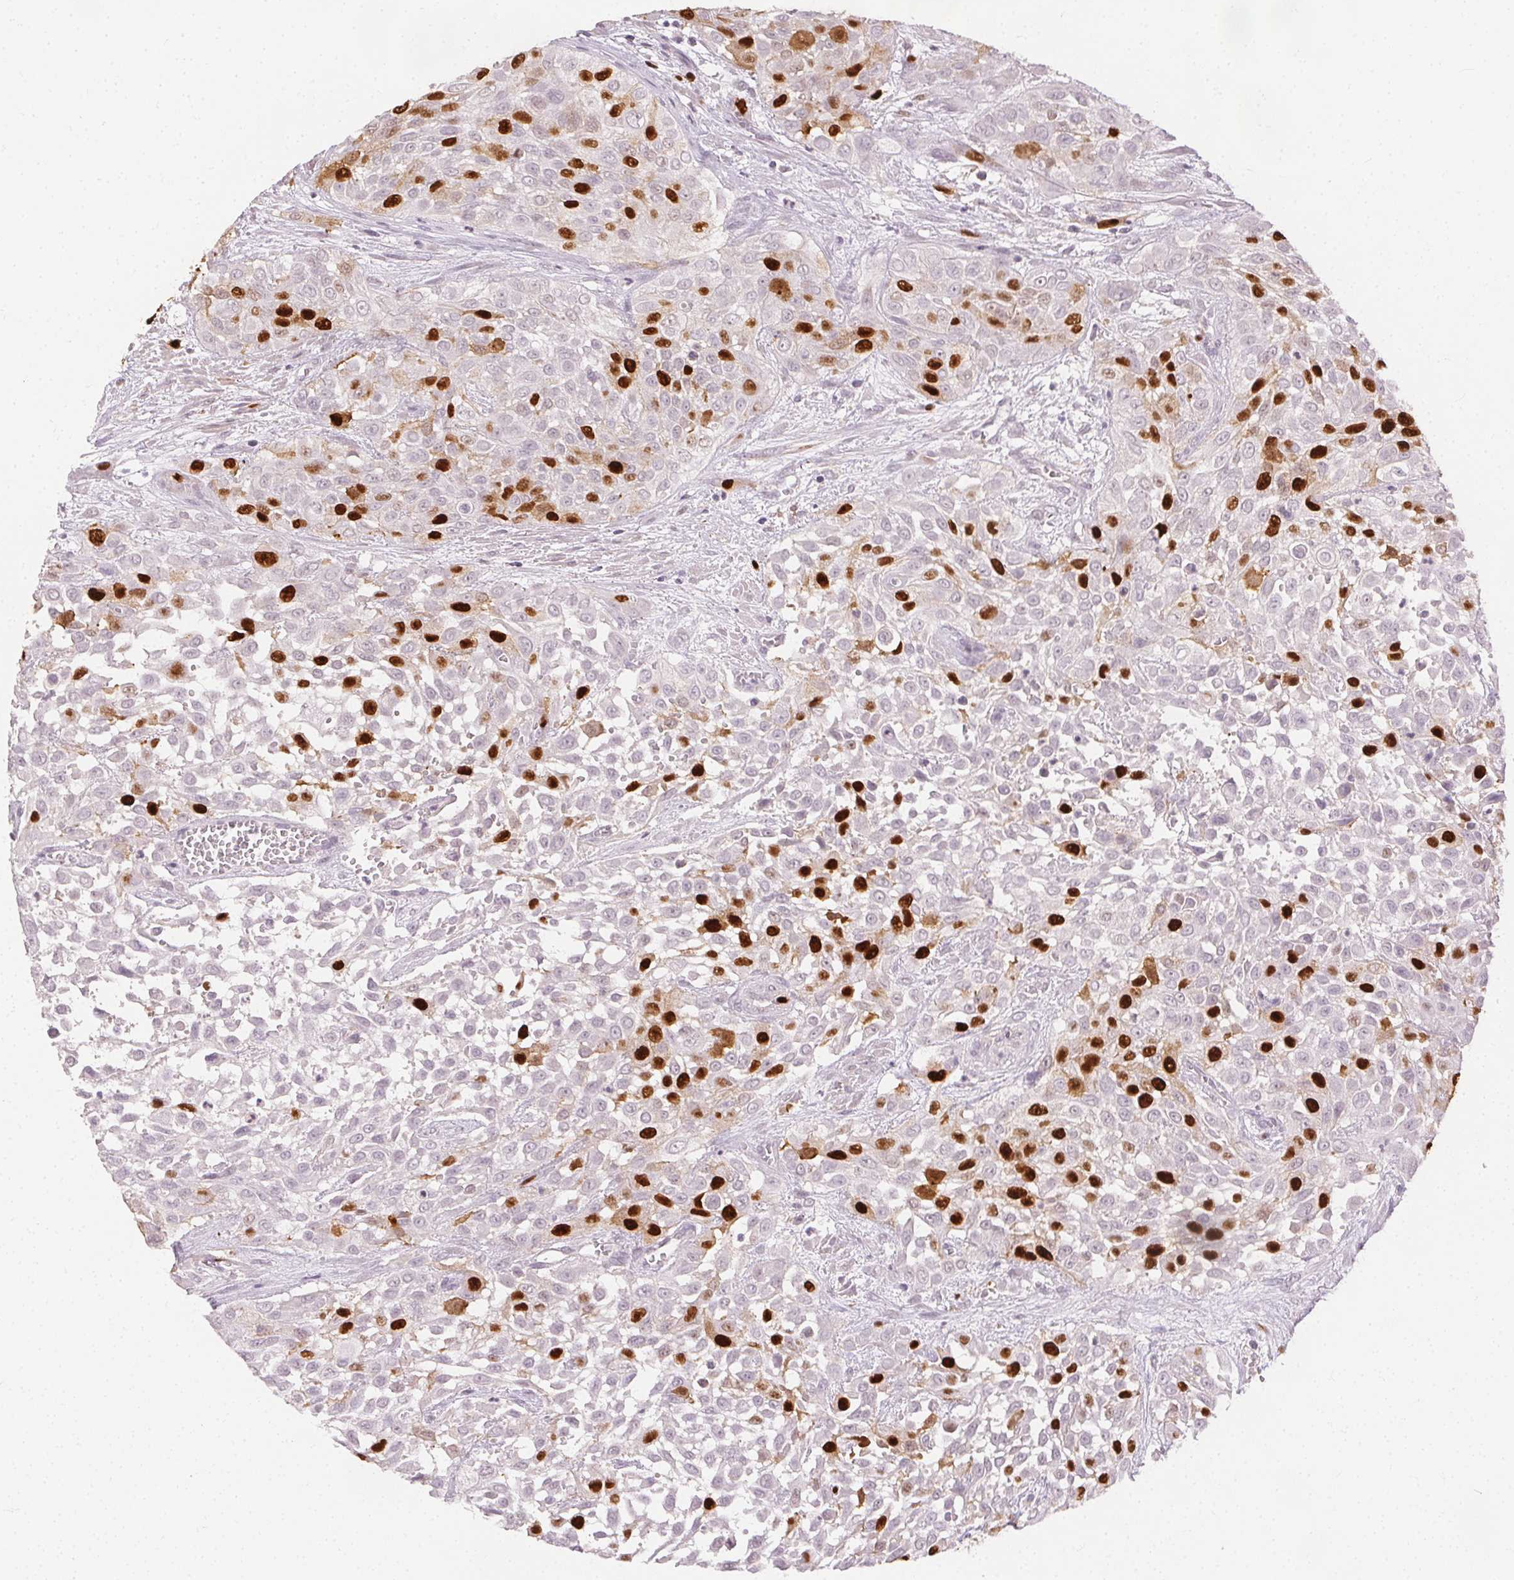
{"staining": {"intensity": "strong", "quantity": "<25%", "location": "nuclear"}, "tissue": "urothelial cancer", "cell_type": "Tumor cells", "image_type": "cancer", "snomed": [{"axis": "morphology", "description": "Urothelial carcinoma, High grade"}, {"axis": "topography", "description": "Urinary bladder"}], "caption": "Tumor cells demonstrate strong nuclear expression in about <25% of cells in high-grade urothelial carcinoma. The protein of interest is shown in brown color, while the nuclei are stained blue.", "gene": "ANLN", "patient": {"sex": "male", "age": 57}}